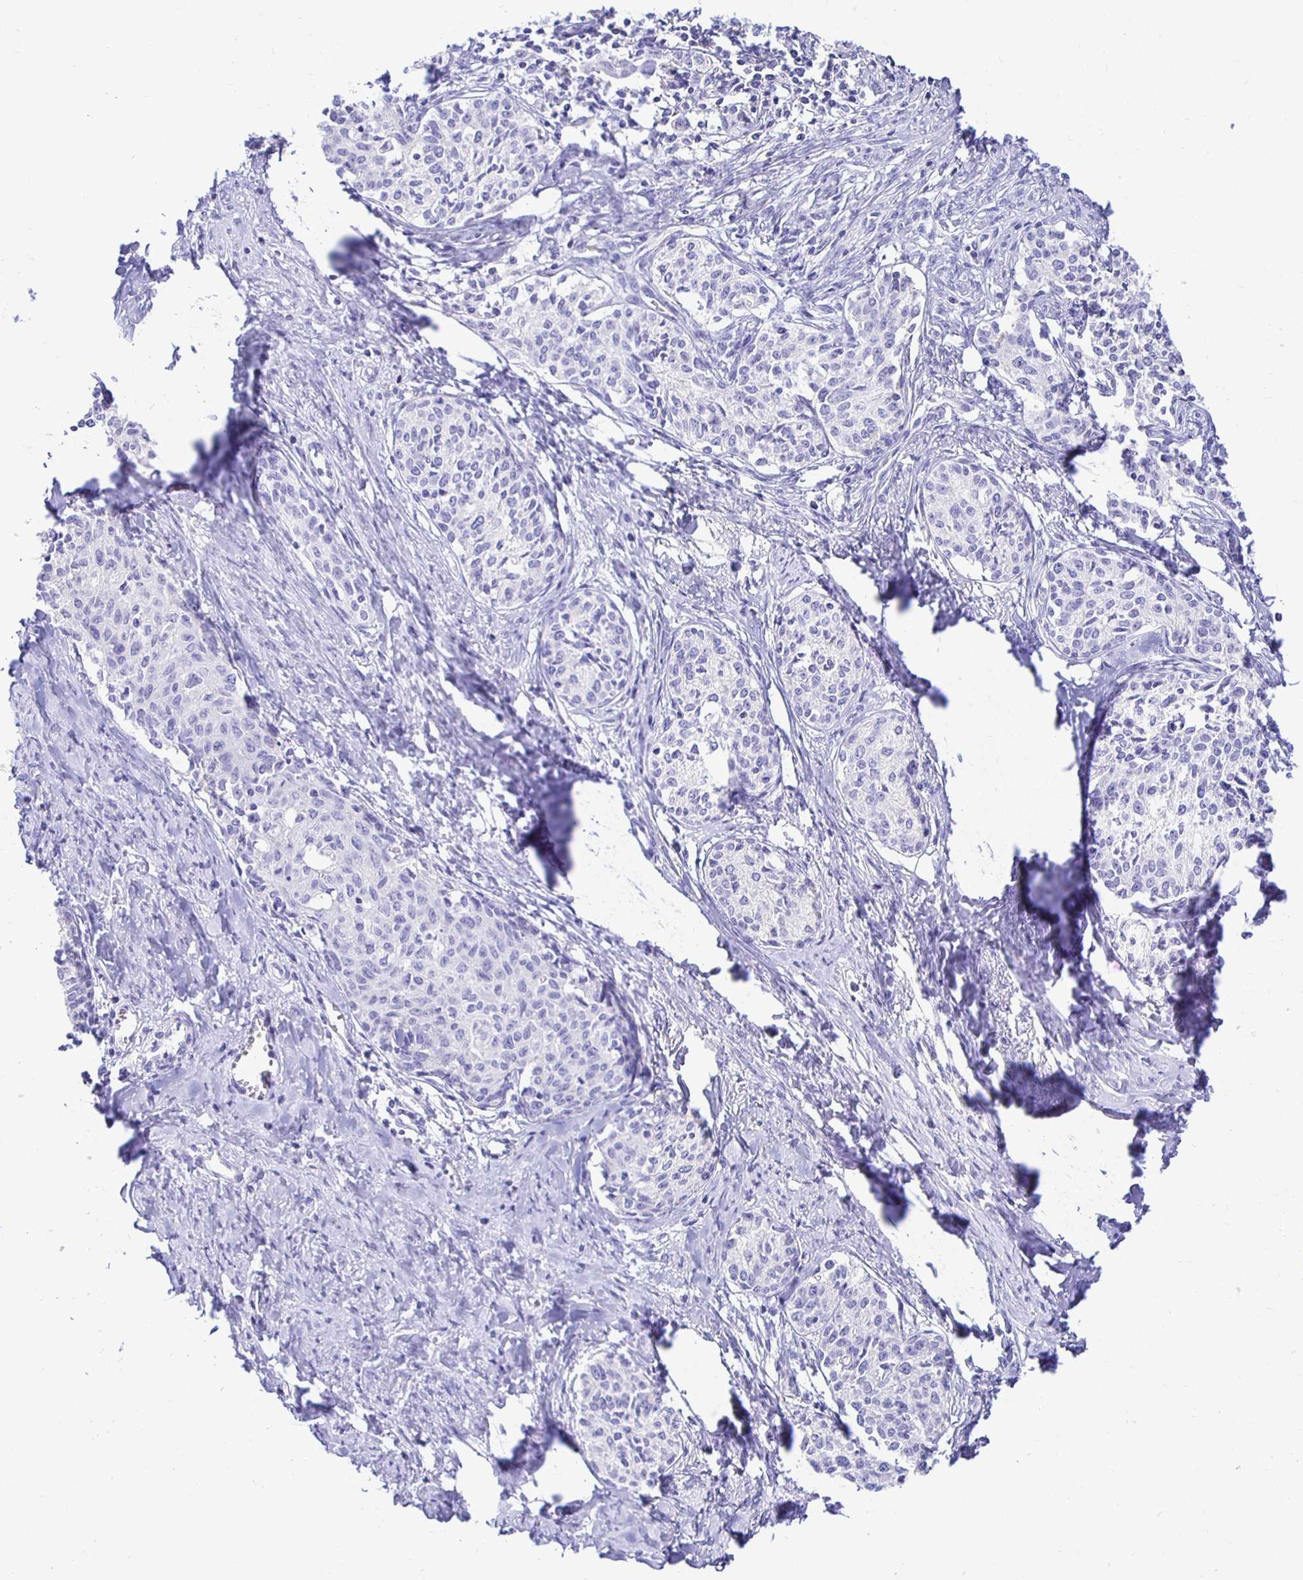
{"staining": {"intensity": "negative", "quantity": "none", "location": "none"}, "tissue": "cervical cancer", "cell_type": "Tumor cells", "image_type": "cancer", "snomed": [{"axis": "morphology", "description": "Squamous cell carcinoma, NOS"}, {"axis": "morphology", "description": "Adenocarcinoma, NOS"}, {"axis": "topography", "description": "Cervix"}], "caption": "Image shows no protein expression in tumor cells of cervical squamous cell carcinoma tissue.", "gene": "UMOD", "patient": {"sex": "female", "age": 52}}